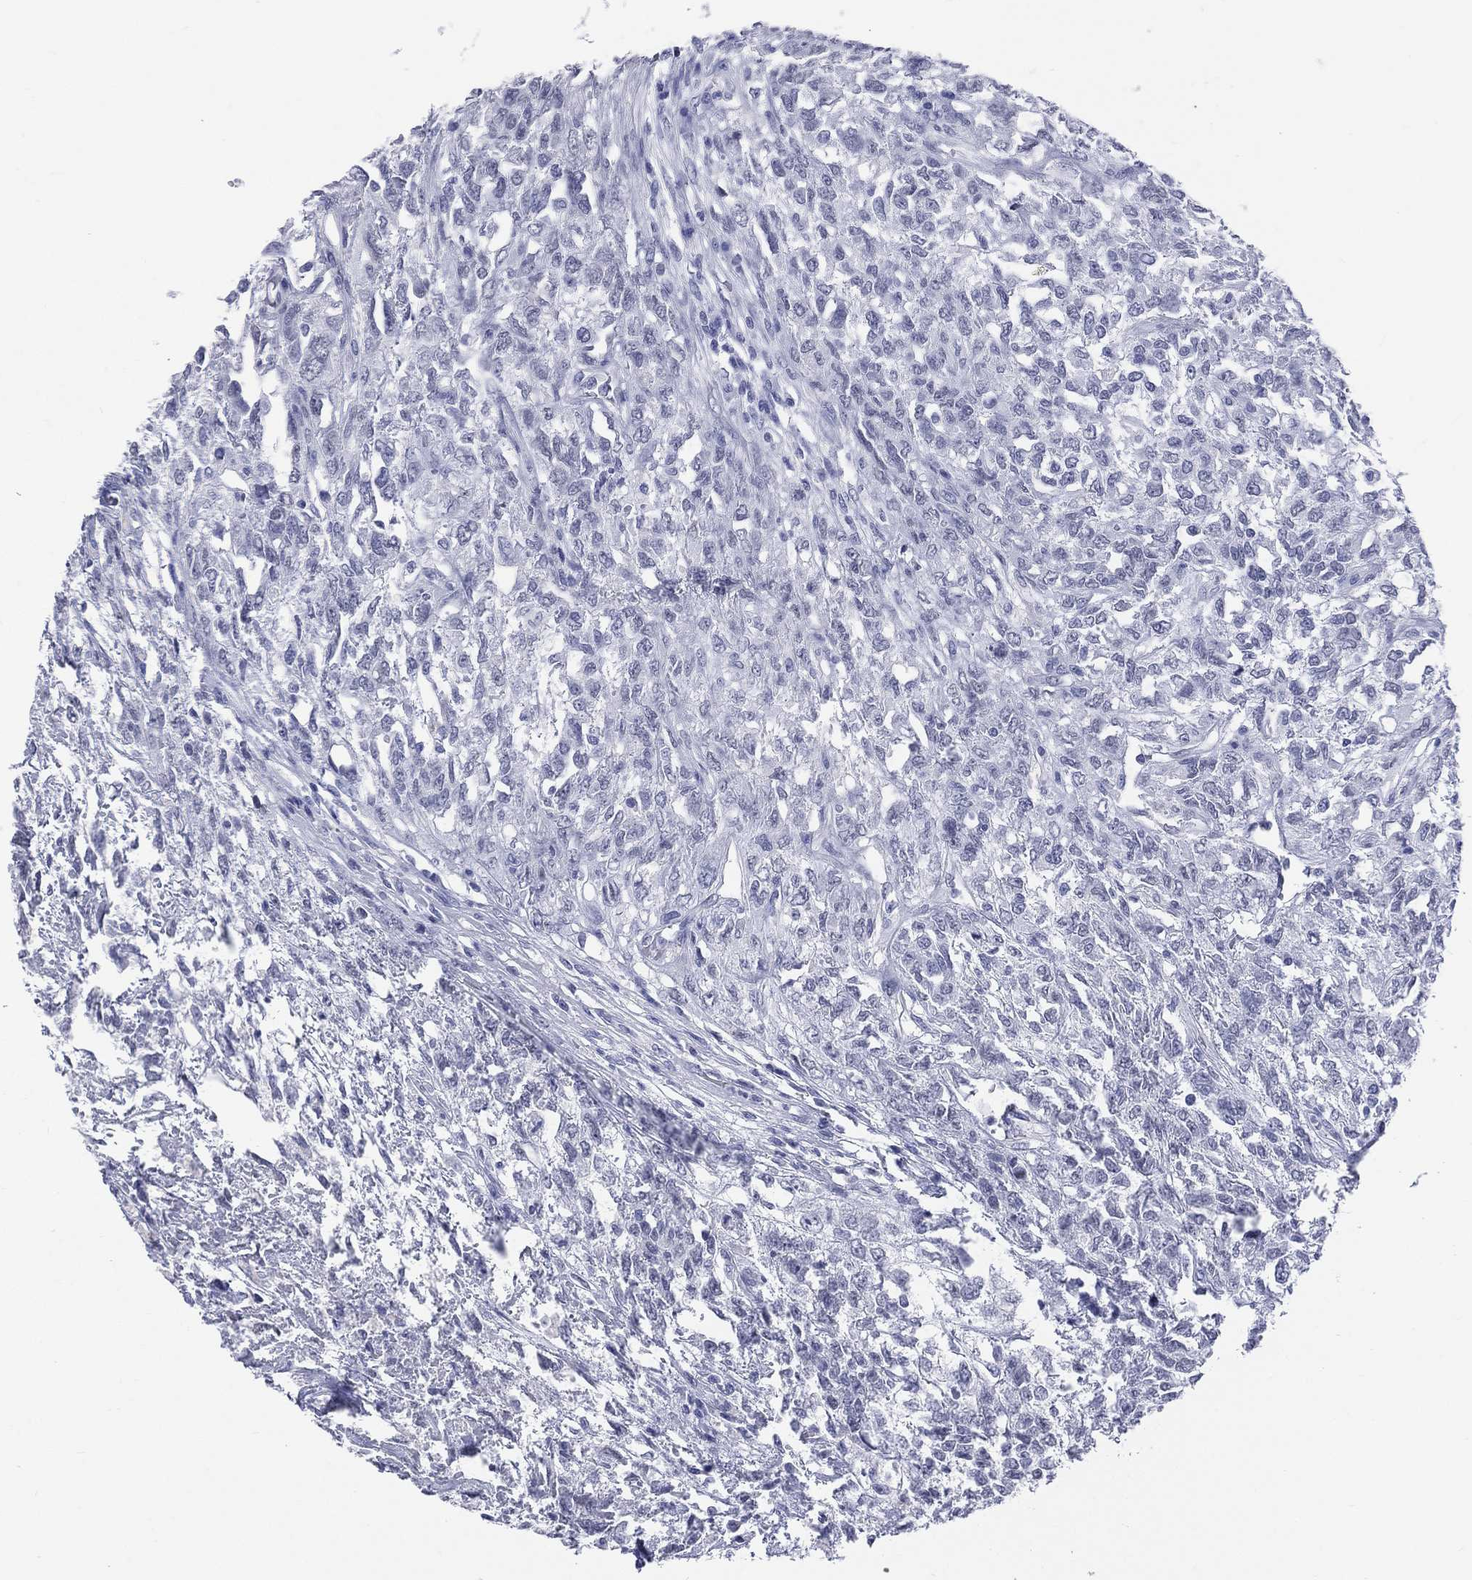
{"staining": {"intensity": "negative", "quantity": "none", "location": "none"}, "tissue": "testis cancer", "cell_type": "Tumor cells", "image_type": "cancer", "snomed": [{"axis": "morphology", "description": "Seminoma, NOS"}, {"axis": "topography", "description": "Testis"}], "caption": "Immunohistochemical staining of human testis seminoma displays no significant staining in tumor cells.", "gene": "MLLT10", "patient": {"sex": "male", "age": 52}}